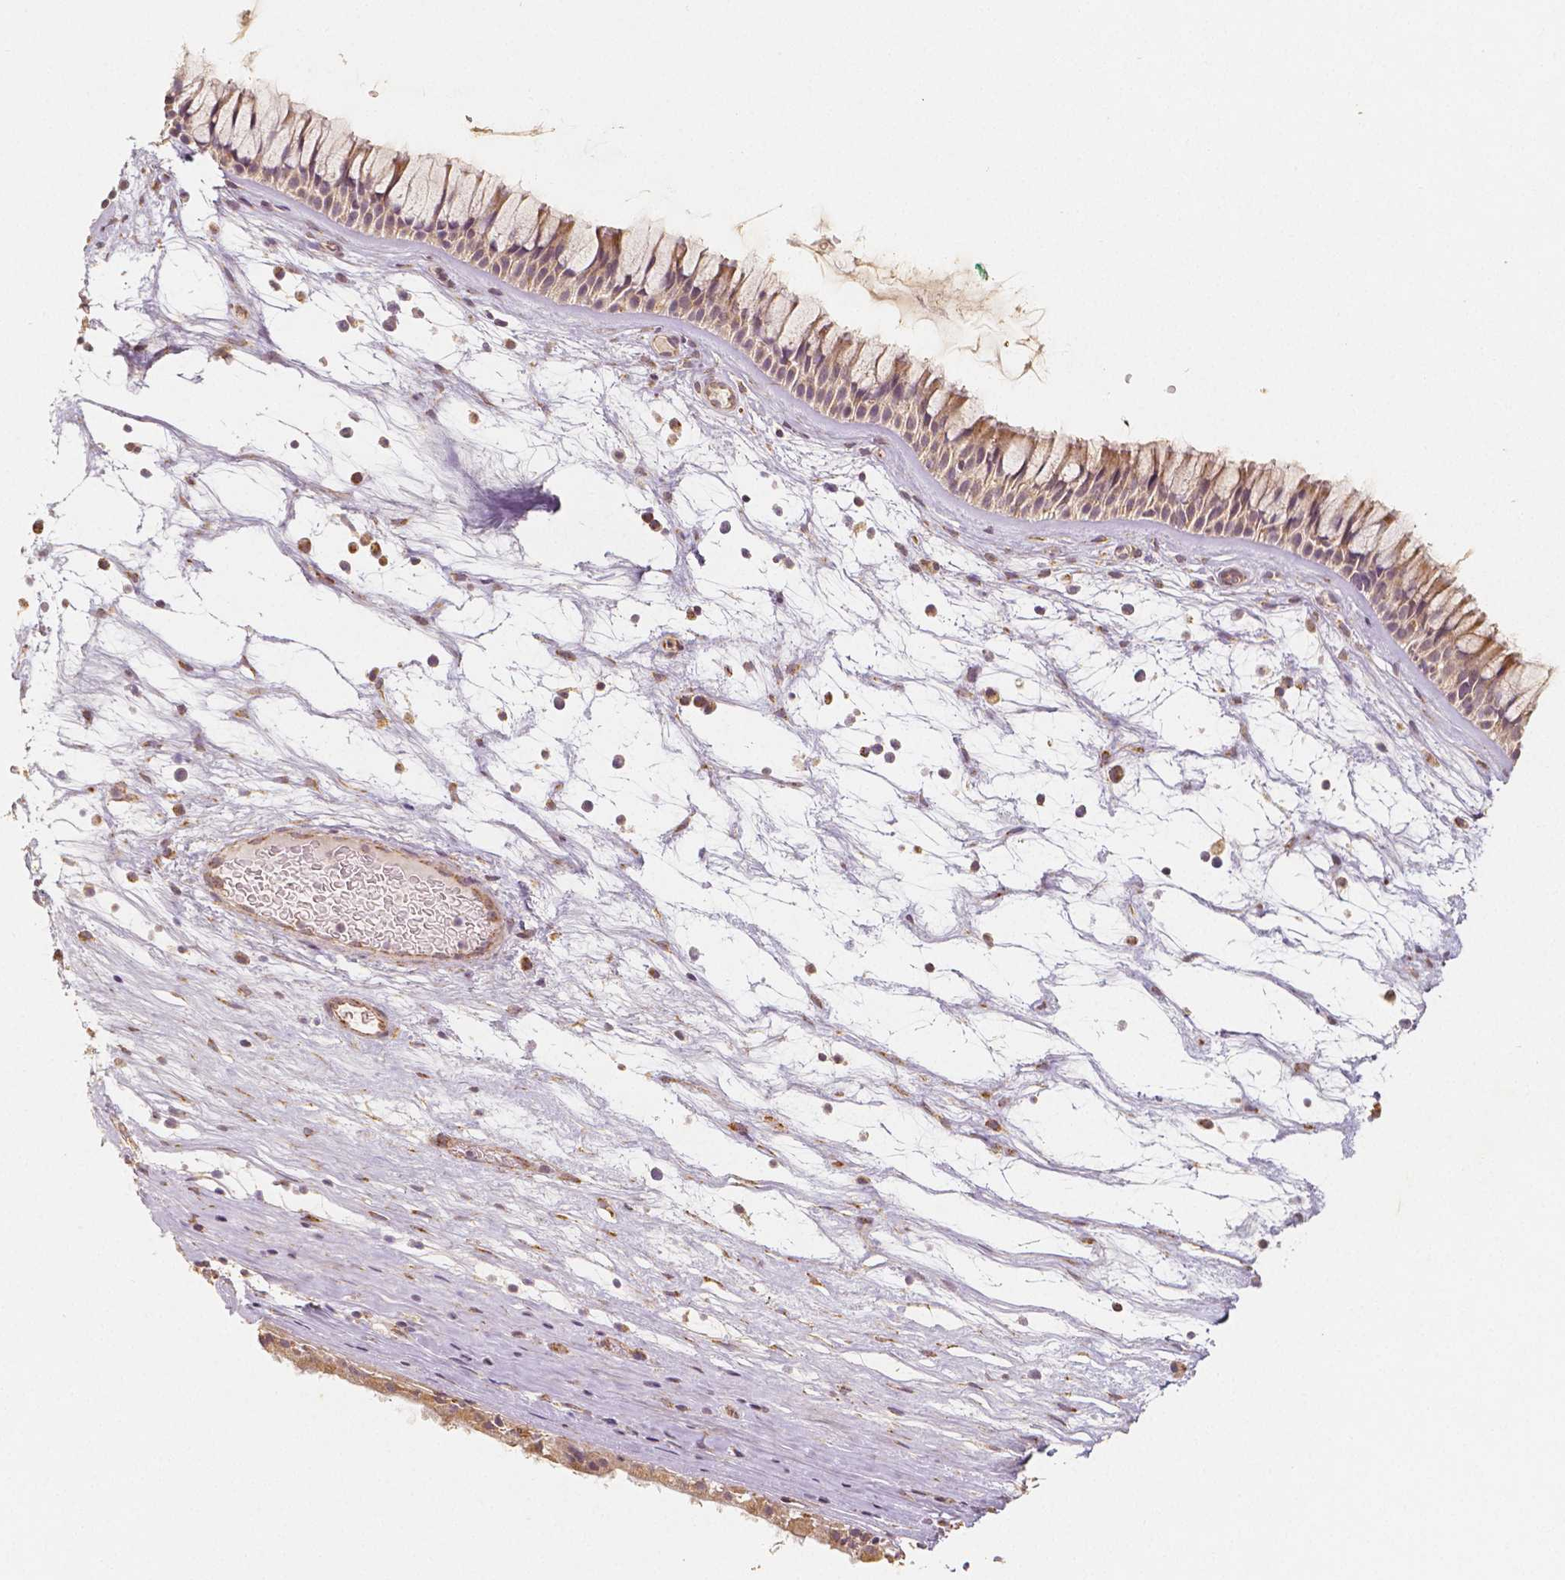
{"staining": {"intensity": "weak", "quantity": "25%-75%", "location": "cytoplasmic/membranous"}, "tissue": "nasopharynx", "cell_type": "Respiratory epithelial cells", "image_type": "normal", "snomed": [{"axis": "morphology", "description": "Normal tissue, NOS"}, {"axis": "topography", "description": "Nasopharynx"}], "caption": "The histopathology image exhibits staining of benign nasopharynx, revealing weak cytoplasmic/membranous protein expression (brown color) within respiratory epithelial cells.", "gene": "PGAM5", "patient": {"sex": "male", "age": 74}}